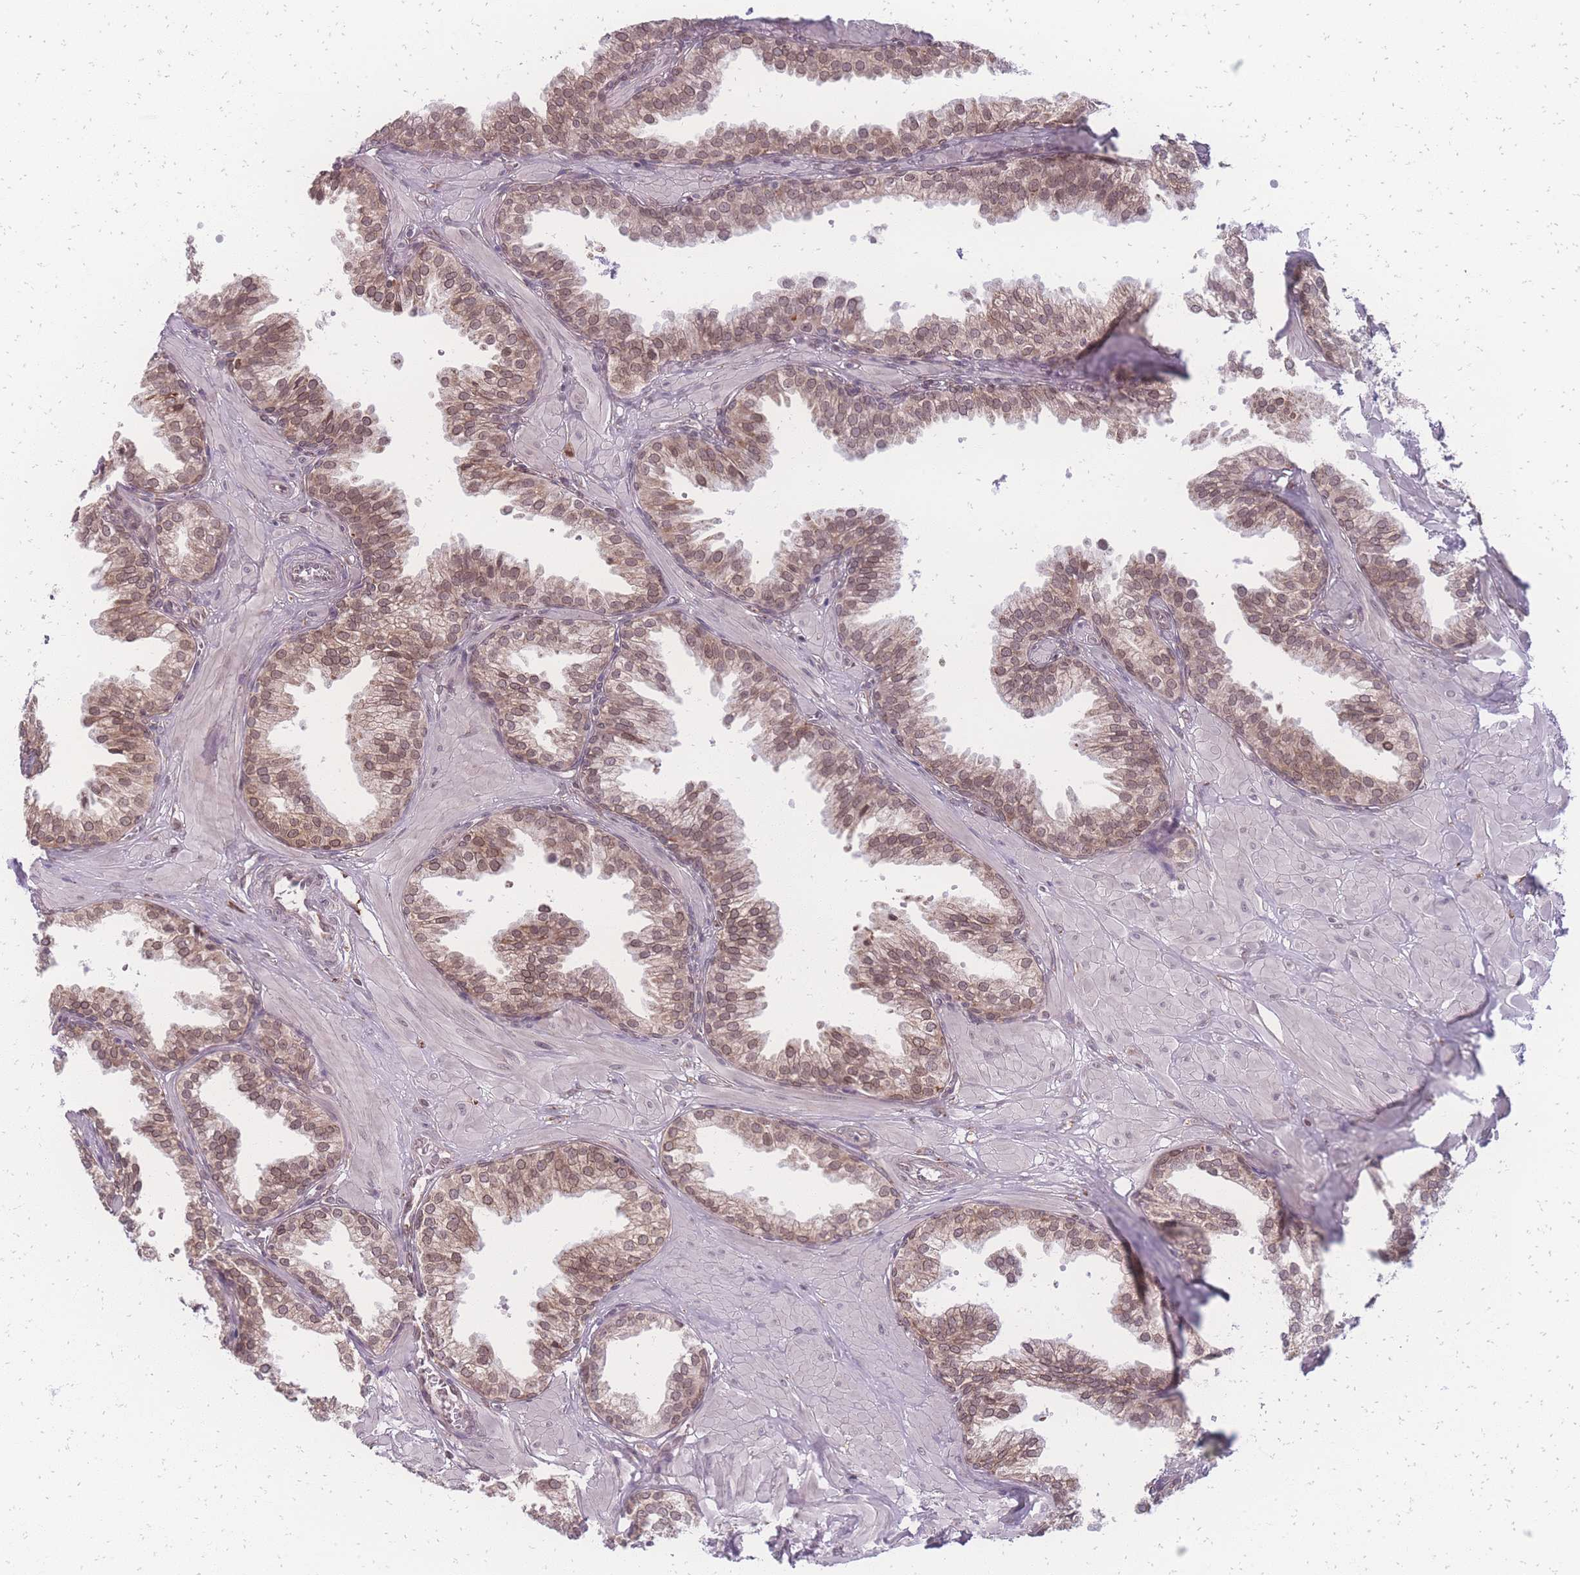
{"staining": {"intensity": "moderate", "quantity": "25%-75%", "location": "nuclear"}, "tissue": "prostate", "cell_type": "Glandular cells", "image_type": "normal", "snomed": [{"axis": "morphology", "description": "Normal tissue, NOS"}, {"axis": "topography", "description": "Prostate"}, {"axis": "topography", "description": "Peripheral nerve tissue"}], "caption": "Immunohistochemistry (IHC) histopathology image of normal prostate: human prostate stained using IHC shows medium levels of moderate protein expression localized specifically in the nuclear of glandular cells, appearing as a nuclear brown color.", "gene": "ZC3H13", "patient": {"sex": "male", "age": 55}}